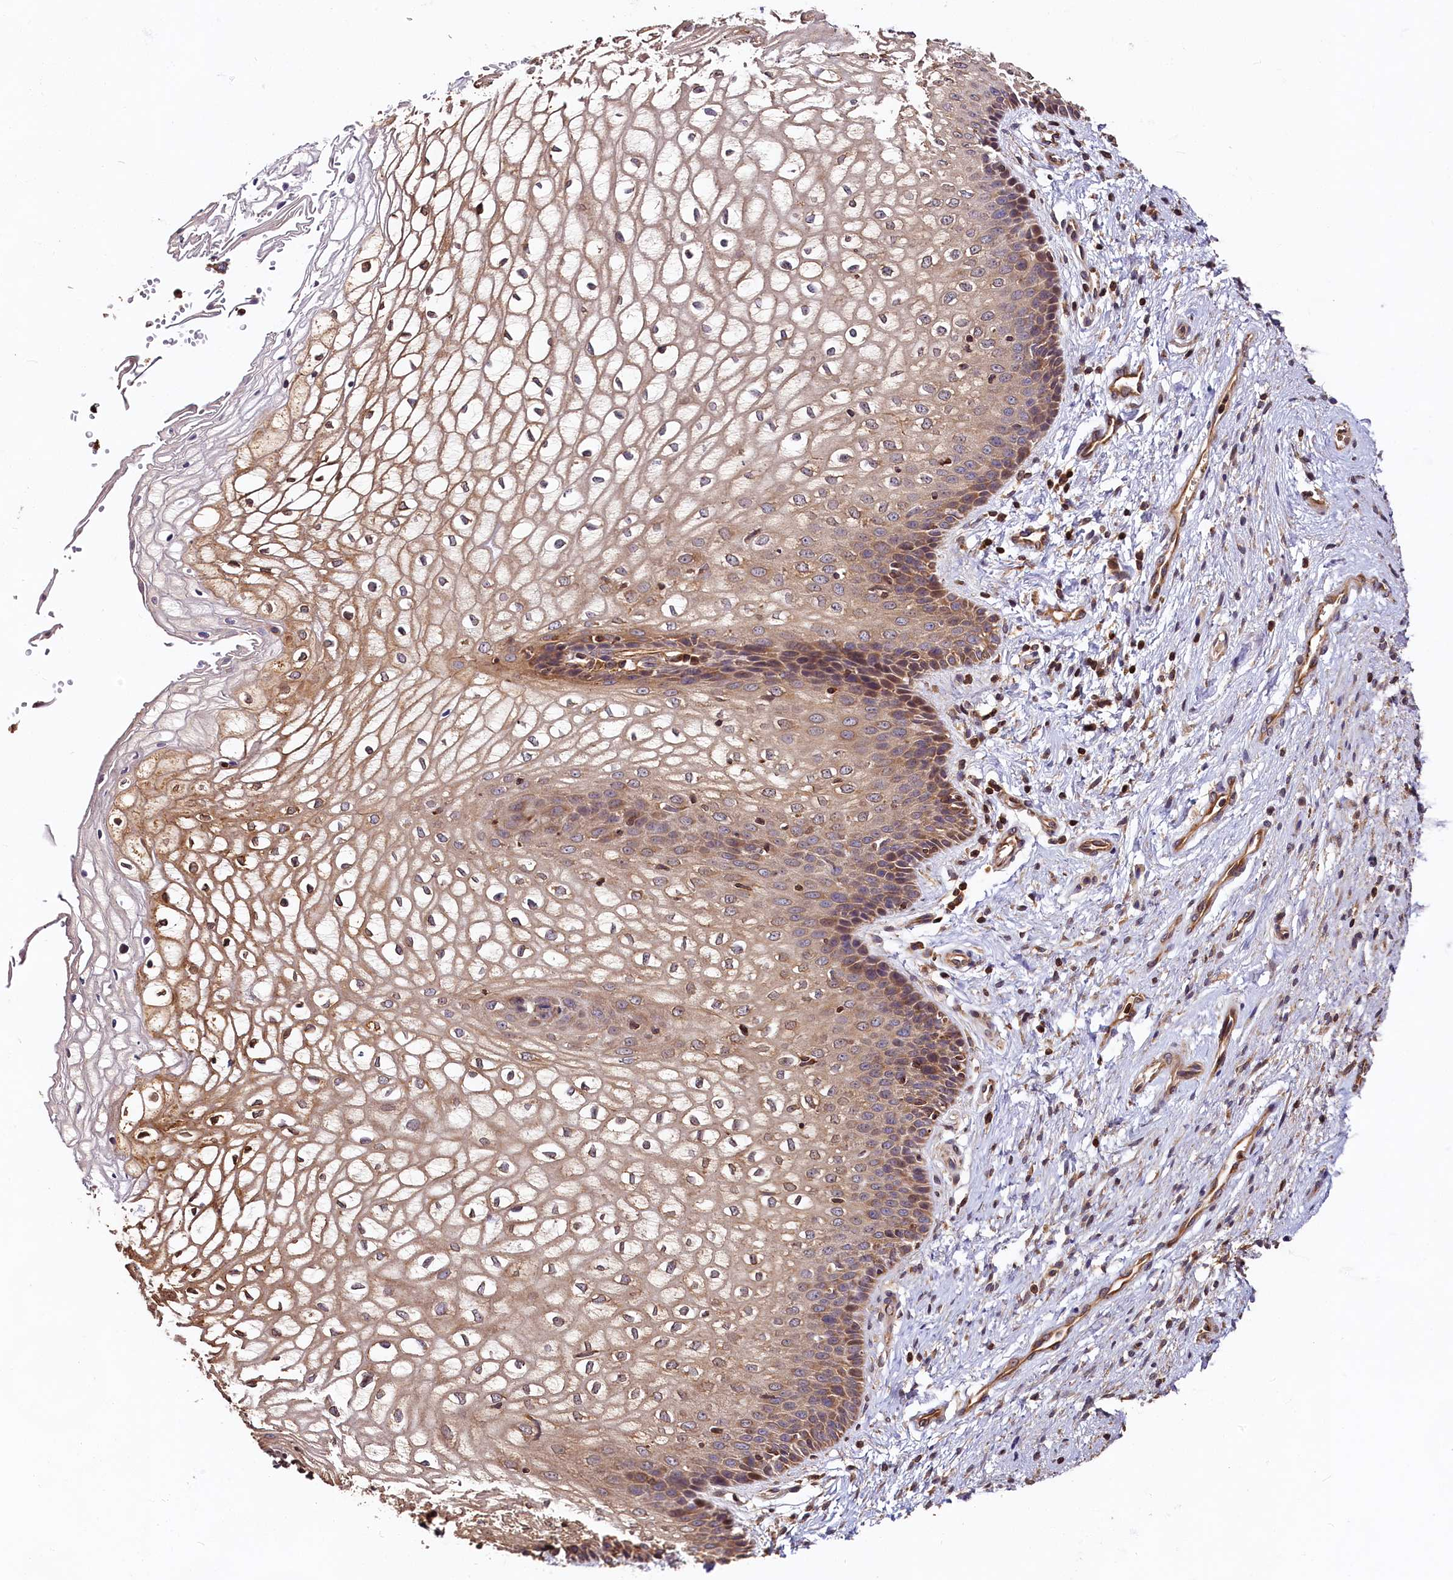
{"staining": {"intensity": "weak", "quantity": "<25%", "location": "nuclear"}, "tissue": "vagina", "cell_type": "Squamous epithelial cells", "image_type": "normal", "snomed": [{"axis": "morphology", "description": "Normal tissue, NOS"}, {"axis": "topography", "description": "Vagina"}], "caption": "High power microscopy micrograph of an immunohistochemistry photomicrograph of normal vagina, revealing no significant expression in squamous epithelial cells. (Brightfield microscopy of DAB immunohistochemistry (IHC) at high magnification).", "gene": "HMOX2", "patient": {"sex": "female", "age": 34}}